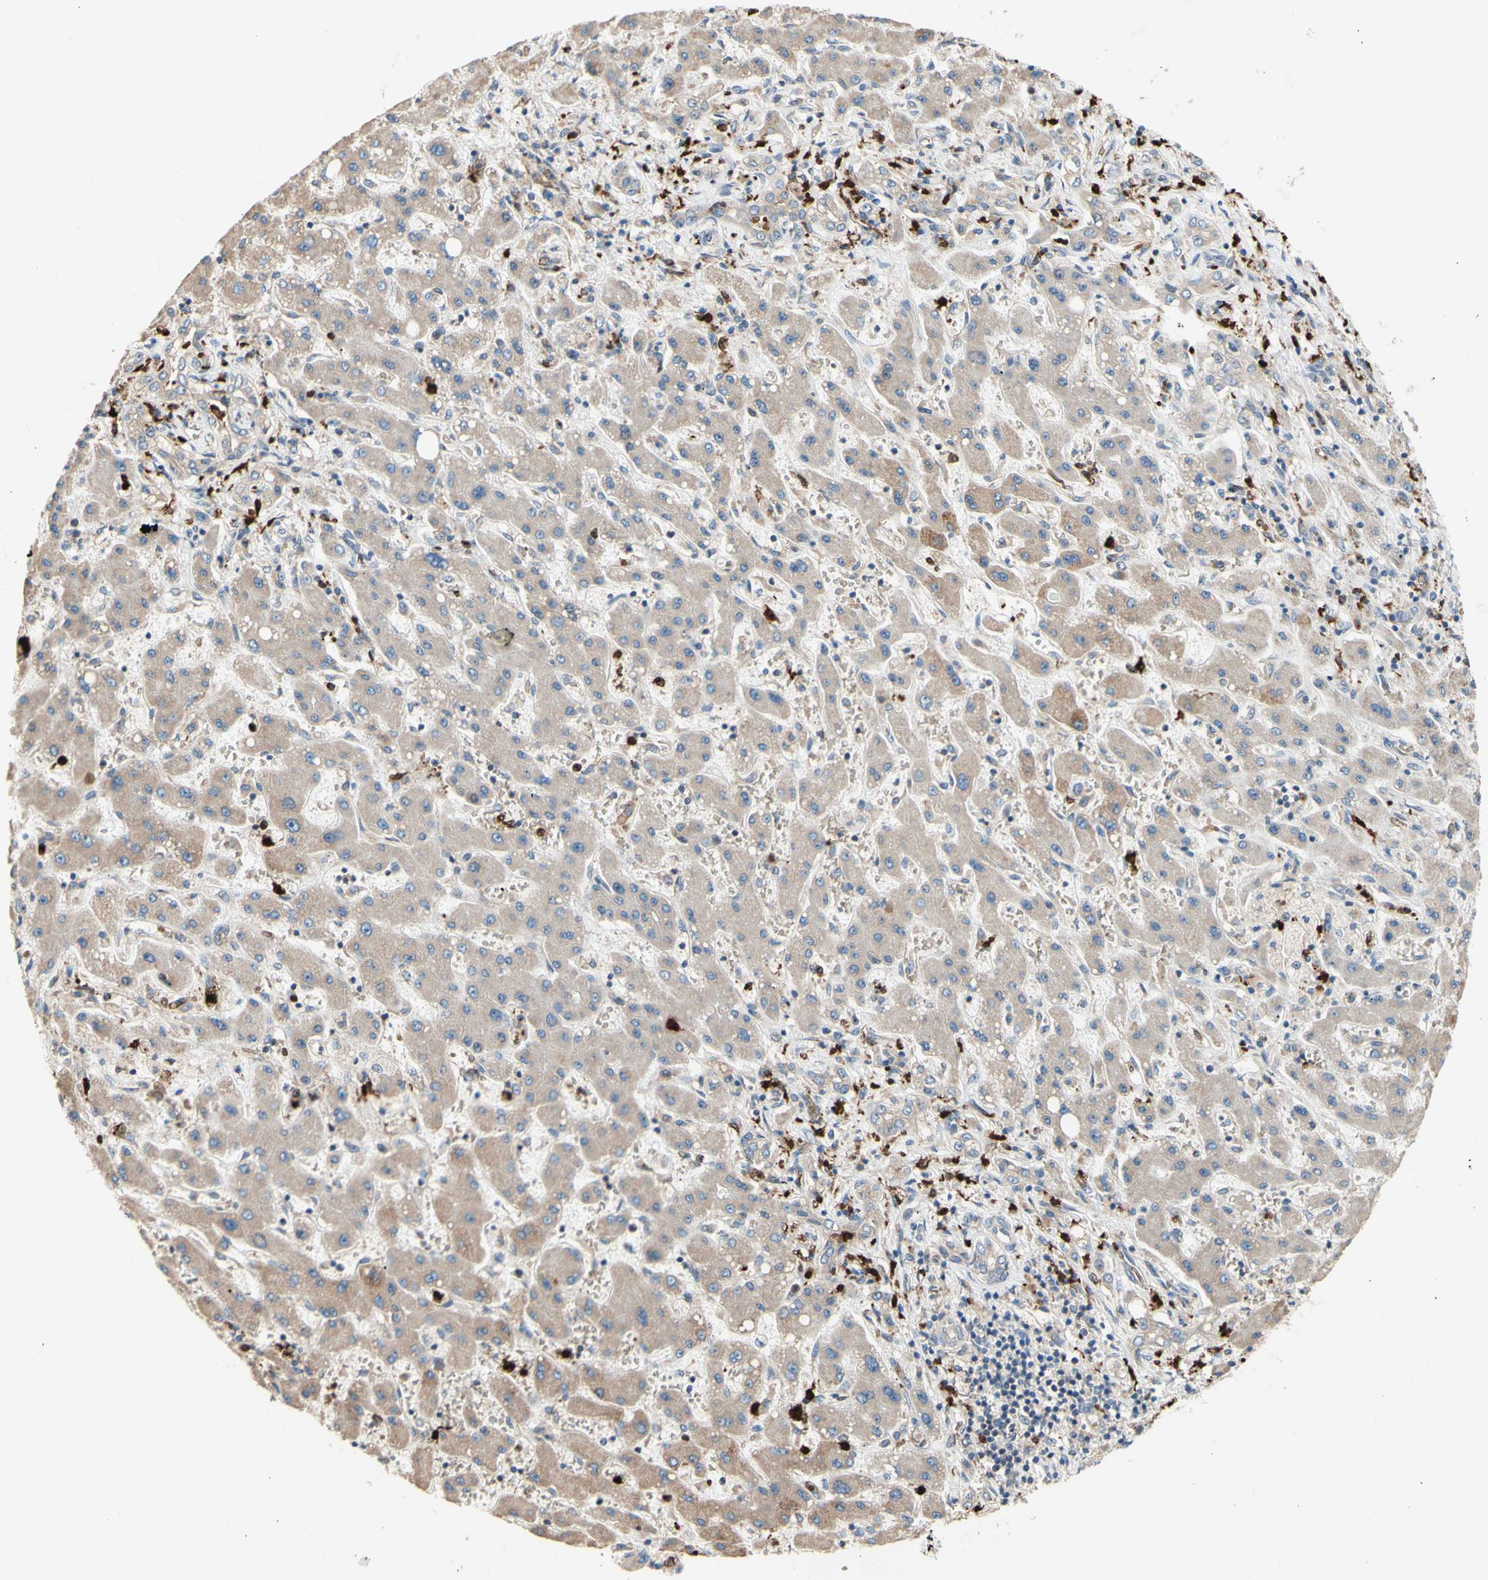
{"staining": {"intensity": "moderate", "quantity": "<25%", "location": "cytoplasmic/membranous"}, "tissue": "liver cancer", "cell_type": "Tumor cells", "image_type": "cancer", "snomed": [{"axis": "morphology", "description": "Cholangiocarcinoma"}, {"axis": "topography", "description": "Liver"}], "caption": "Immunohistochemical staining of cholangiocarcinoma (liver) shows low levels of moderate cytoplasmic/membranous positivity in about <25% of tumor cells.", "gene": "USP9X", "patient": {"sex": "male", "age": 50}}